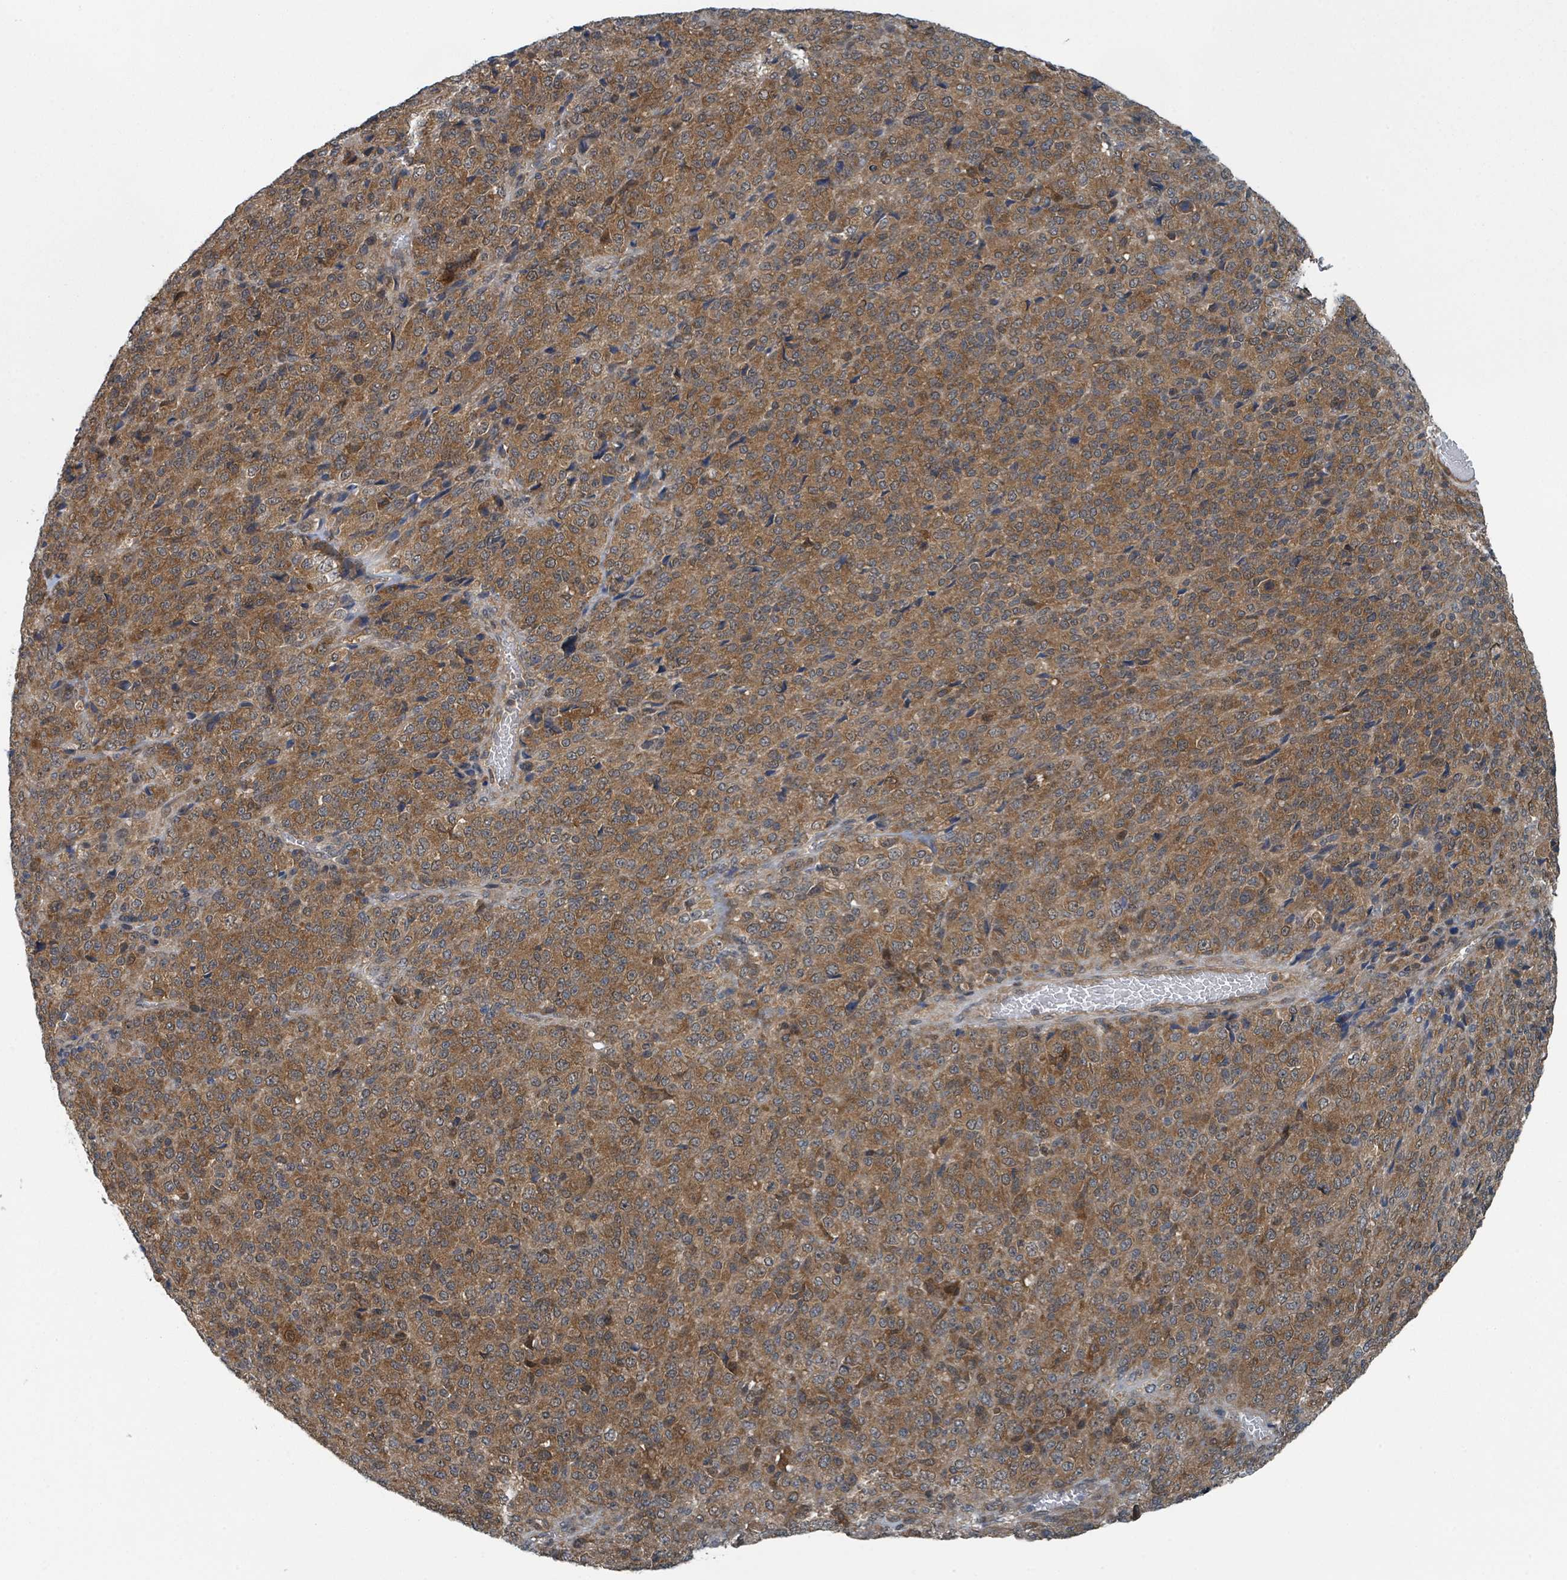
{"staining": {"intensity": "moderate", "quantity": ">75%", "location": "cytoplasmic/membranous,nuclear"}, "tissue": "melanoma", "cell_type": "Tumor cells", "image_type": "cancer", "snomed": [{"axis": "morphology", "description": "Malignant melanoma, Metastatic site"}, {"axis": "topography", "description": "Brain"}], "caption": "Melanoma stained with DAB (3,3'-diaminobenzidine) immunohistochemistry displays medium levels of moderate cytoplasmic/membranous and nuclear expression in about >75% of tumor cells.", "gene": "GOLGA7", "patient": {"sex": "female", "age": 56}}